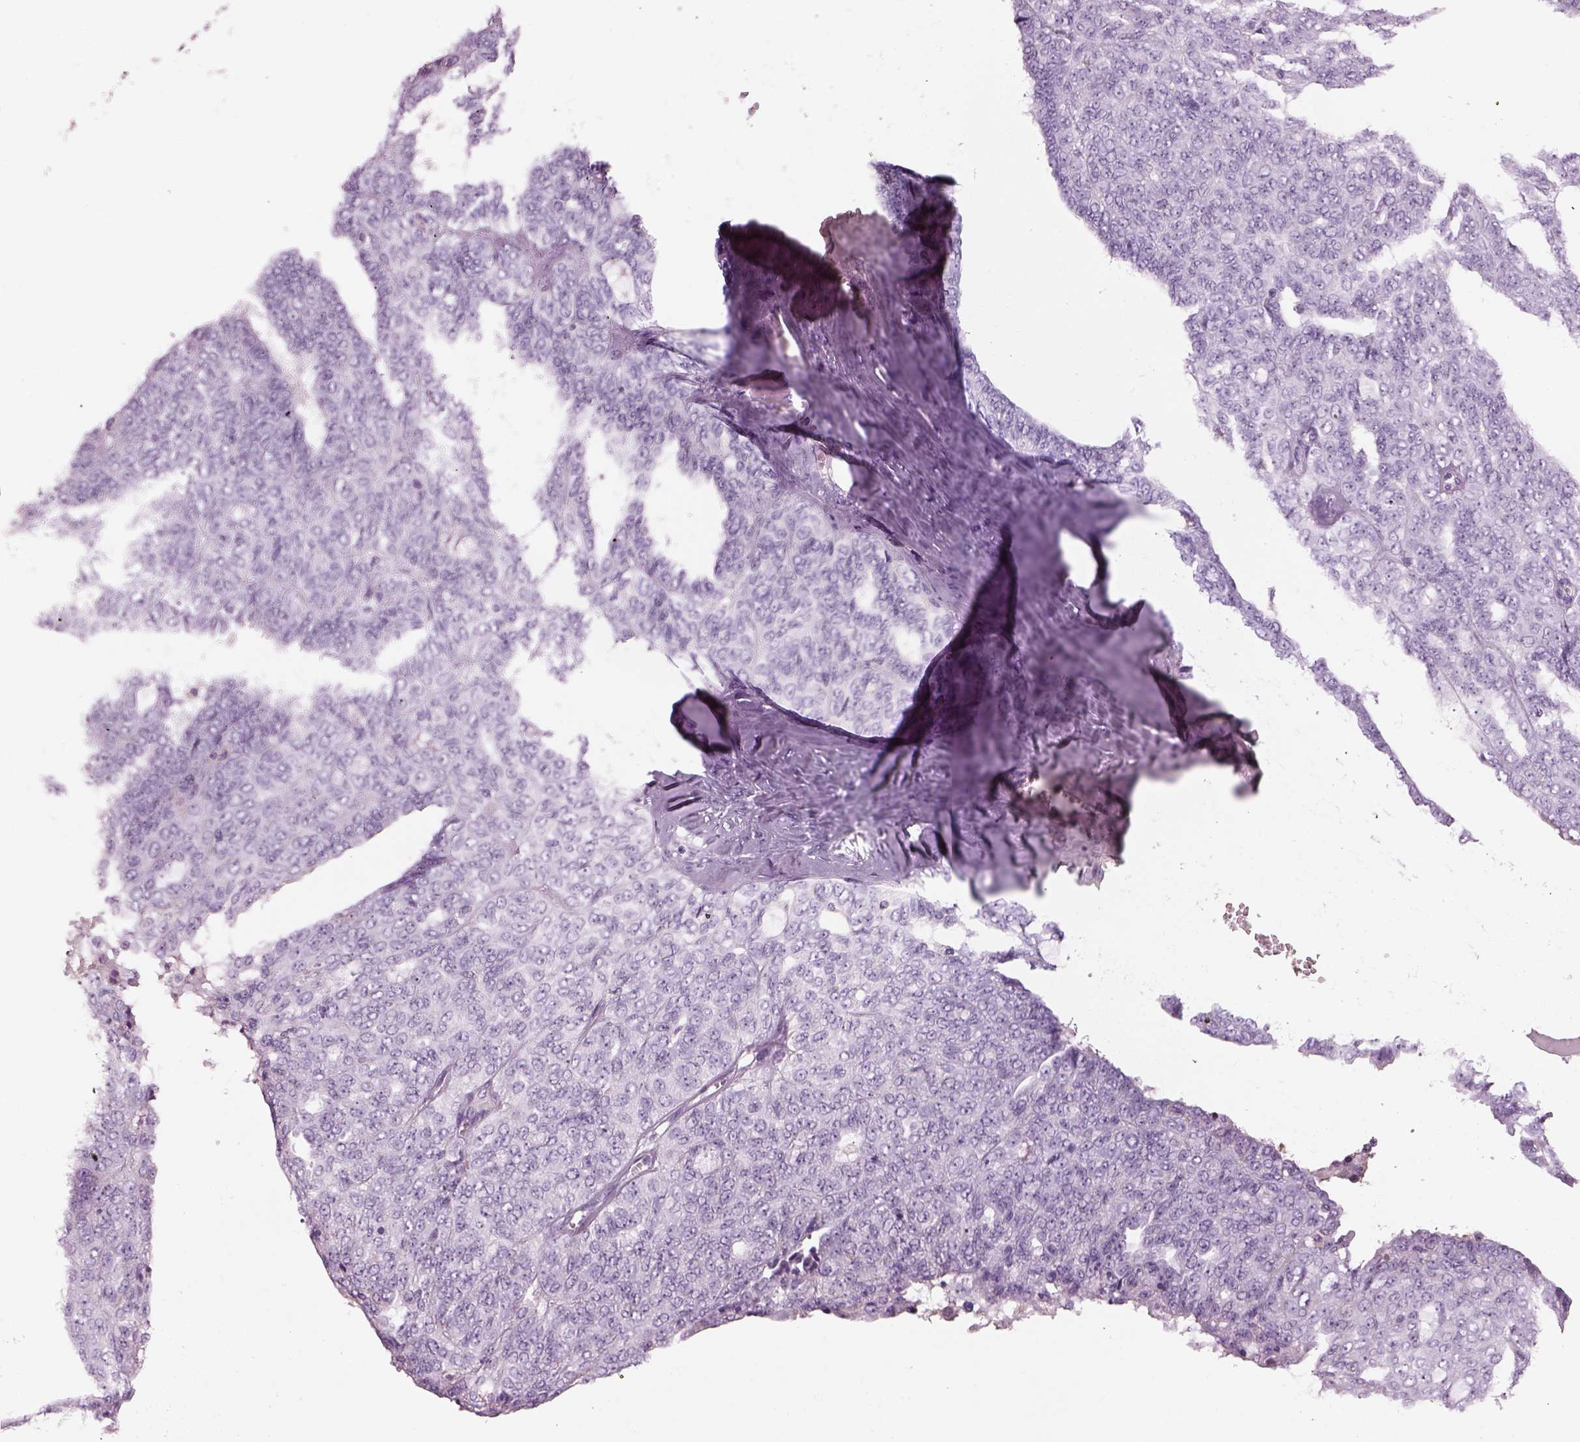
{"staining": {"intensity": "negative", "quantity": "none", "location": "none"}, "tissue": "ovarian cancer", "cell_type": "Tumor cells", "image_type": "cancer", "snomed": [{"axis": "morphology", "description": "Cystadenocarcinoma, serous, NOS"}, {"axis": "topography", "description": "Ovary"}], "caption": "This is an immunohistochemistry image of human ovarian cancer (serous cystadenocarcinoma). There is no positivity in tumor cells.", "gene": "SLC1A7", "patient": {"sex": "female", "age": 71}}